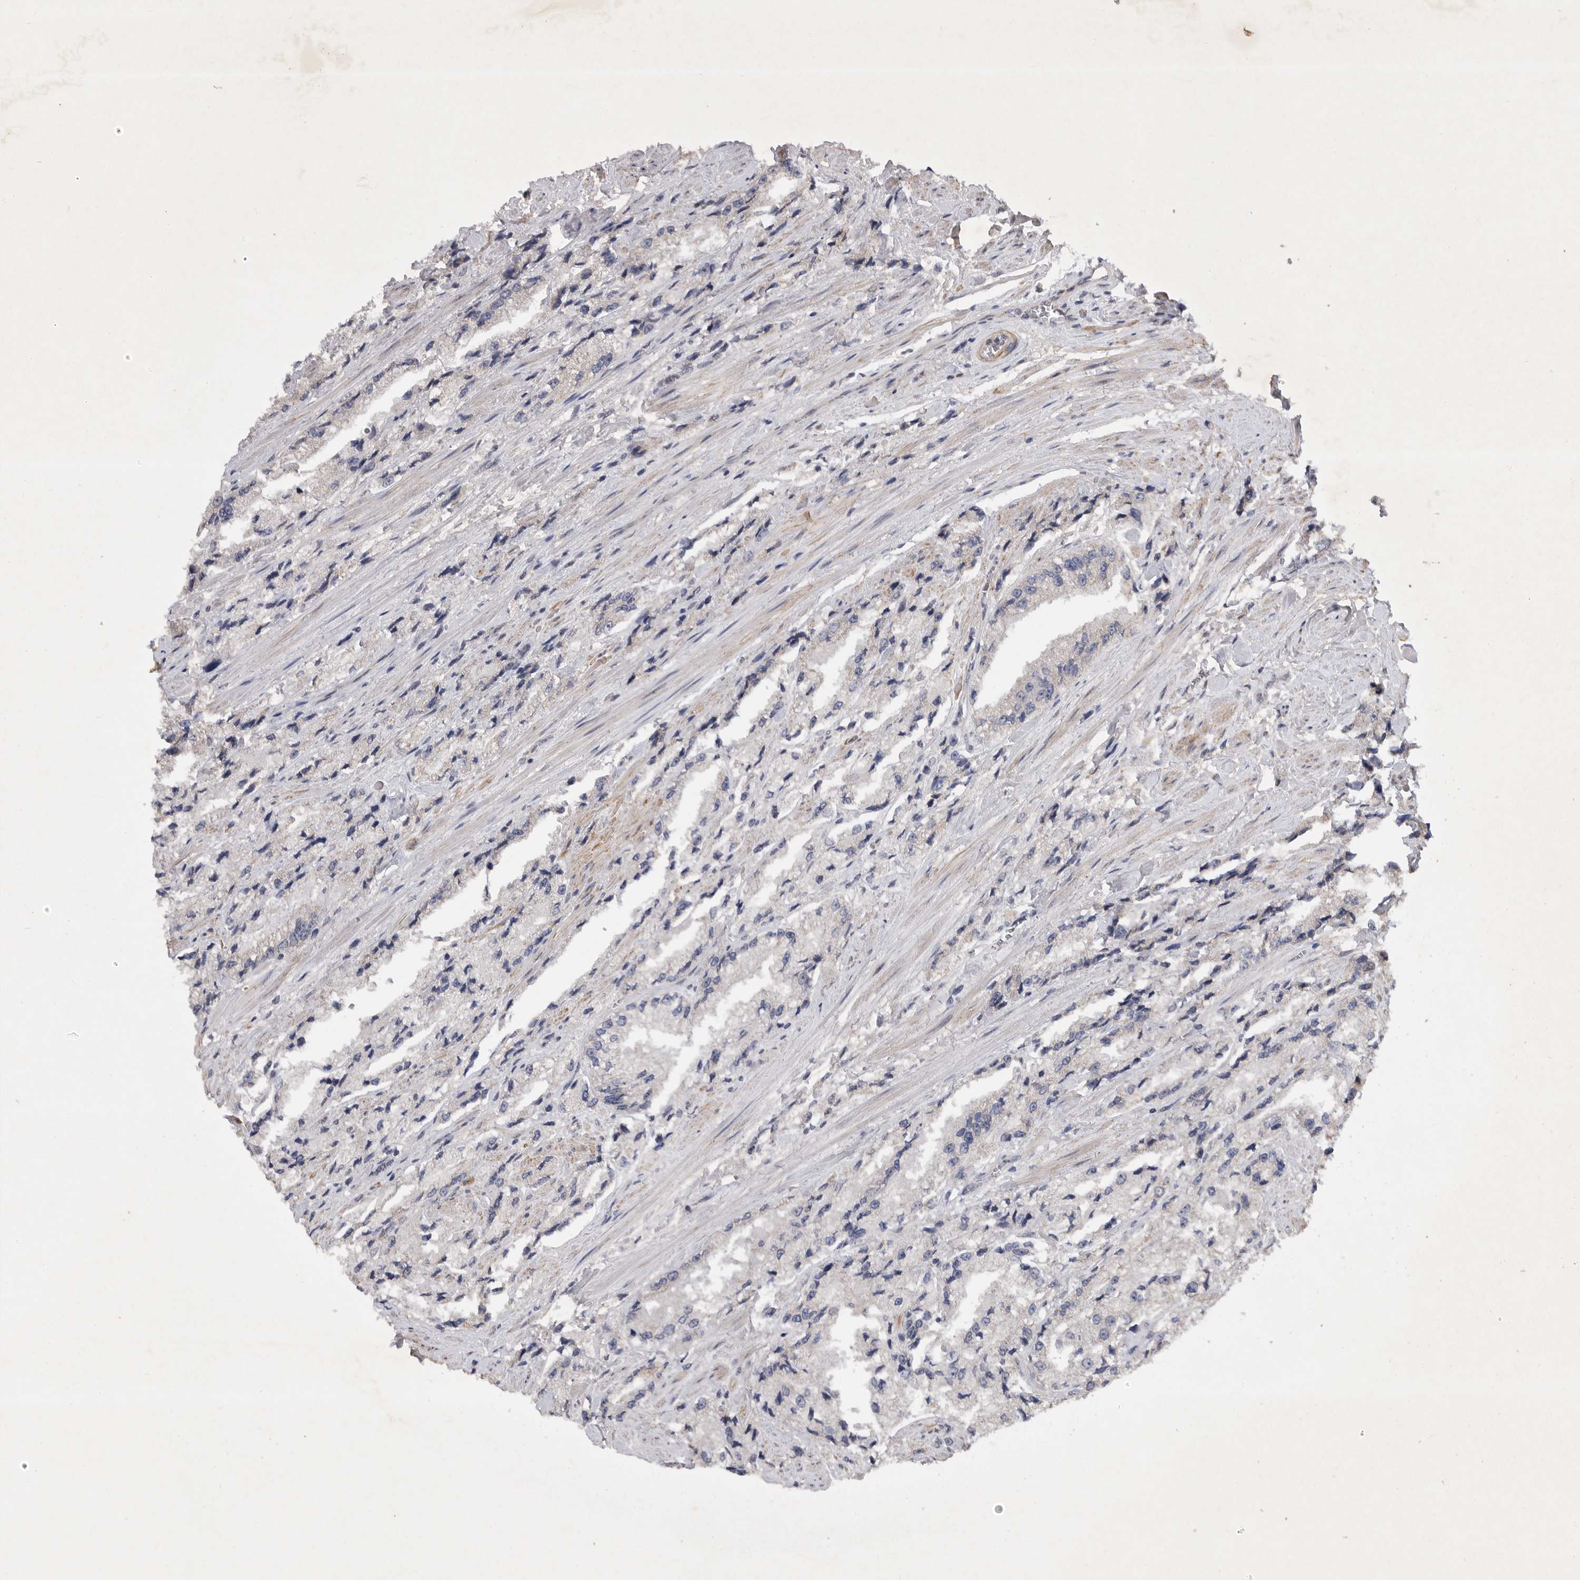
{"staining": {"intensity": "negative", "quantity": "none", "location": "none"}, "tissue": "prostate cancer", "cell_type": "Tumor cells", "image_type": "cancer", "snomed": [{"axis": "morphology", "description": "Adenocarcinoma, High grade"}, {"axis": "topography", "description": "Prostate"}], "caption": "Adenocarcinoma (high-grade) (prostate) was stained to show a protein in brown. There is no significant expression in tumor cells. (DAB (3,3'-diaminobenzidine) IHC, high magnification).", "gene": "EDEM3", "patient": {"sex": "male", "age": 58}}